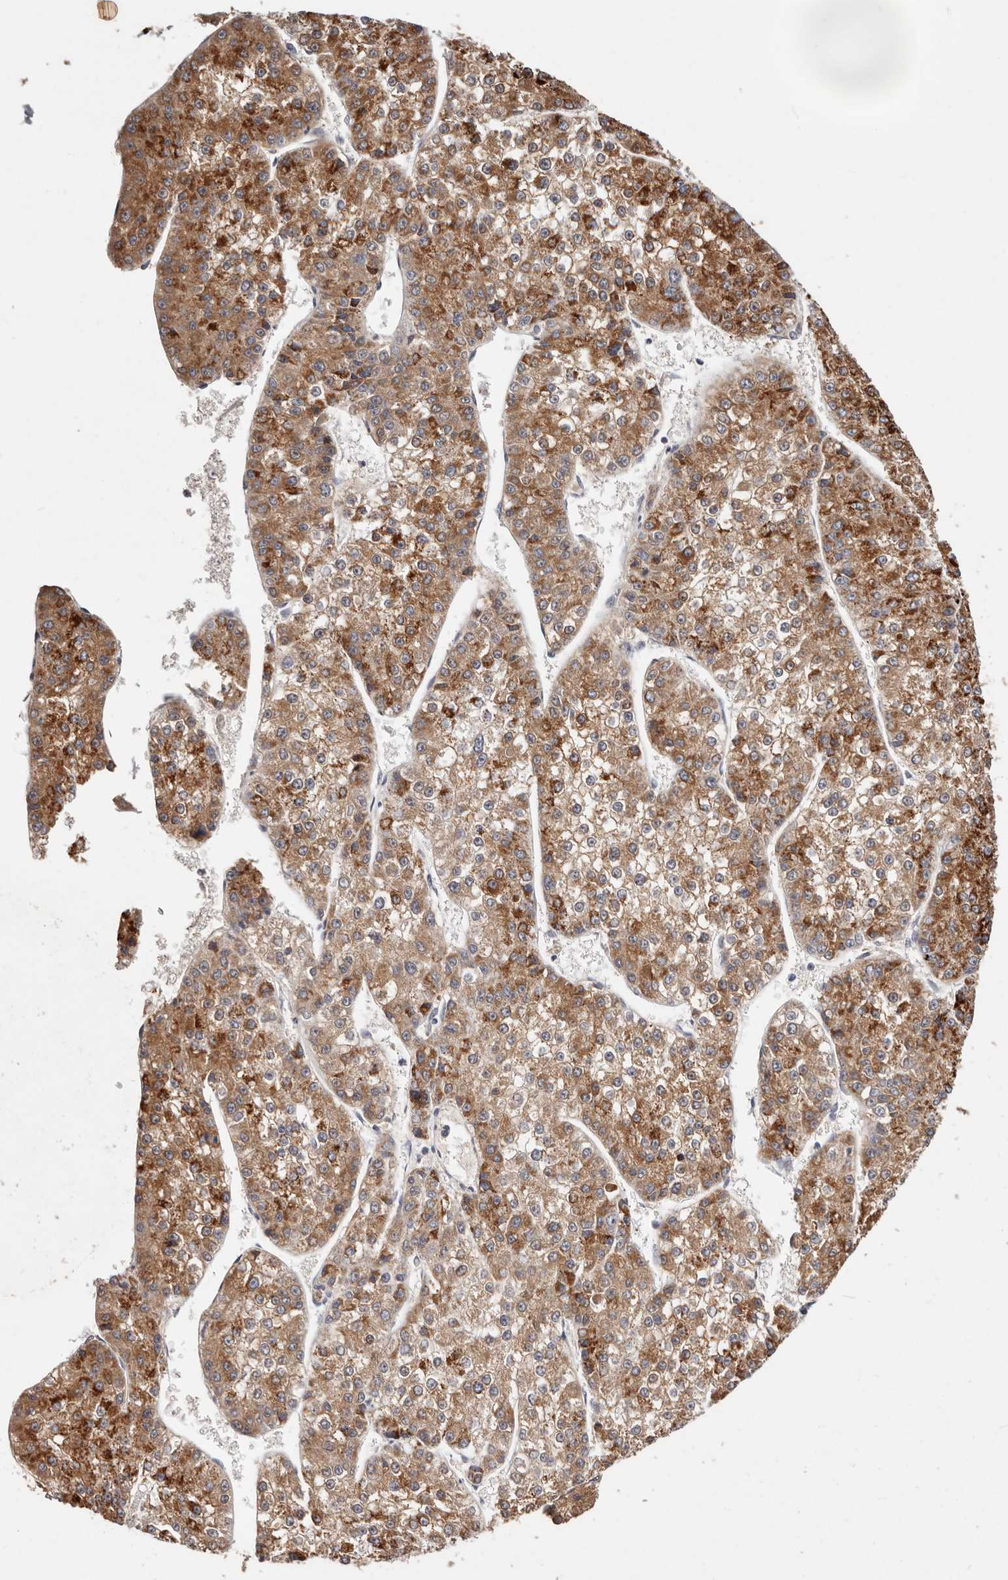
{"staining": {"intensity": "moderate", "quantity": ">75%", "location": "cytoplasmic/membranous"}, "tissue": "liver cancer", "cell_type": "Tumor cells", "image_type": "cancer", "snomed": [{"axis": "morphology", "description": "Carcinoma, Hepatocellular, NOS"}, {"axis": "topography", "description": "Liver"}], "caption": "Tumor cells show medium levels of moderate cytoplasmic/membranous expression in about >75% of cells in human hepatocellular carcinoma (liver).", "gene": "THBS3", "patient": {"sex": "female", "age": 73}}